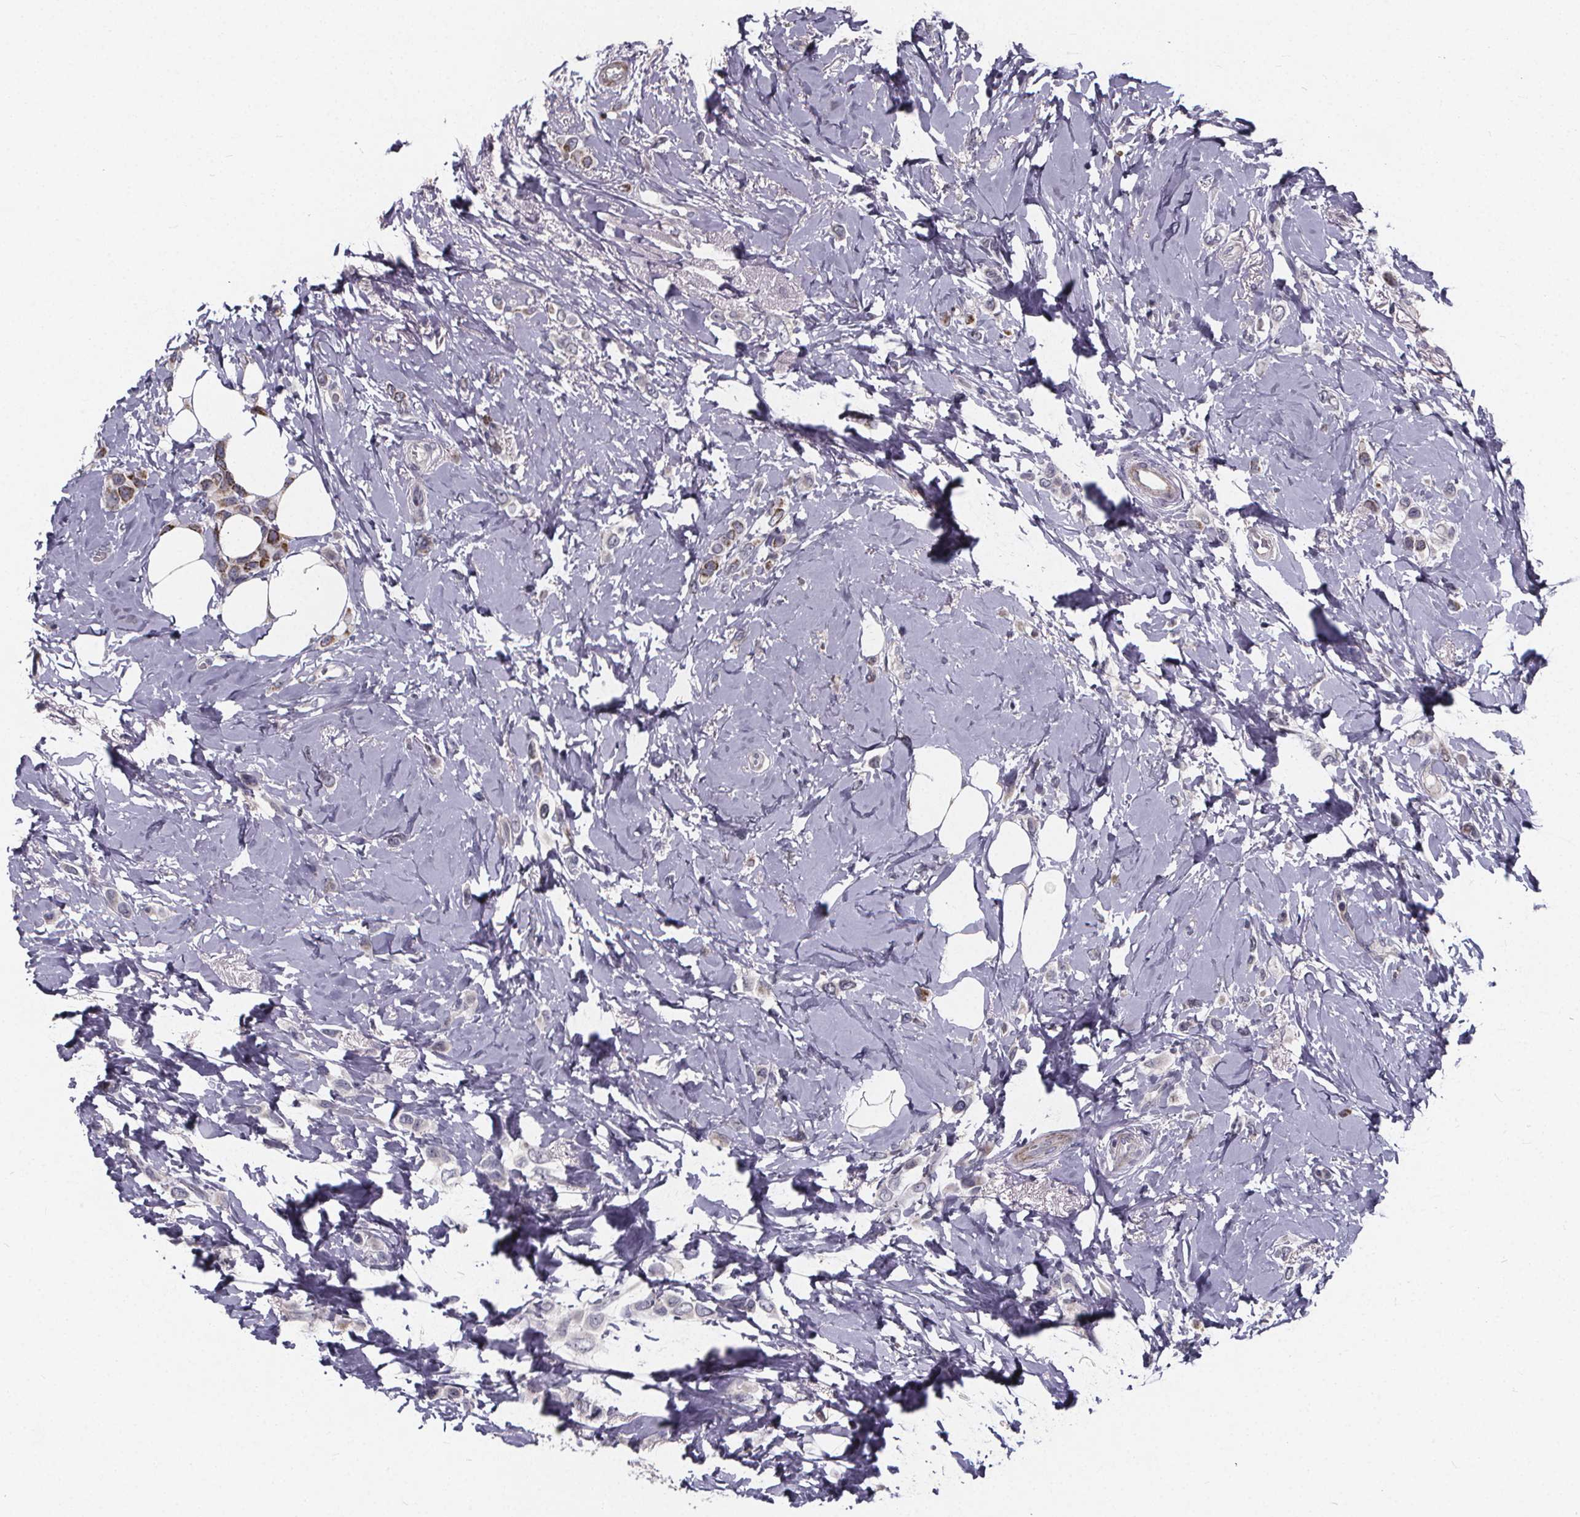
{"staining": {"intensity": "negative", "quantity": "none", "location": "none"}, "tissue": "breast cancer", "cell_type": "Tumor cells", "image_type": "cancer", "snomed": [{"axis": "morphology", "description": "Lobular carcinoma"}, {"axis": "topography", "description": "Breast"}], "caption": "The micrograph displays no significant staining in tumor cells of lobular carcinoma (breast).", "gene": "FBXW2", "patient": {"sex": "female", "age": 66}}